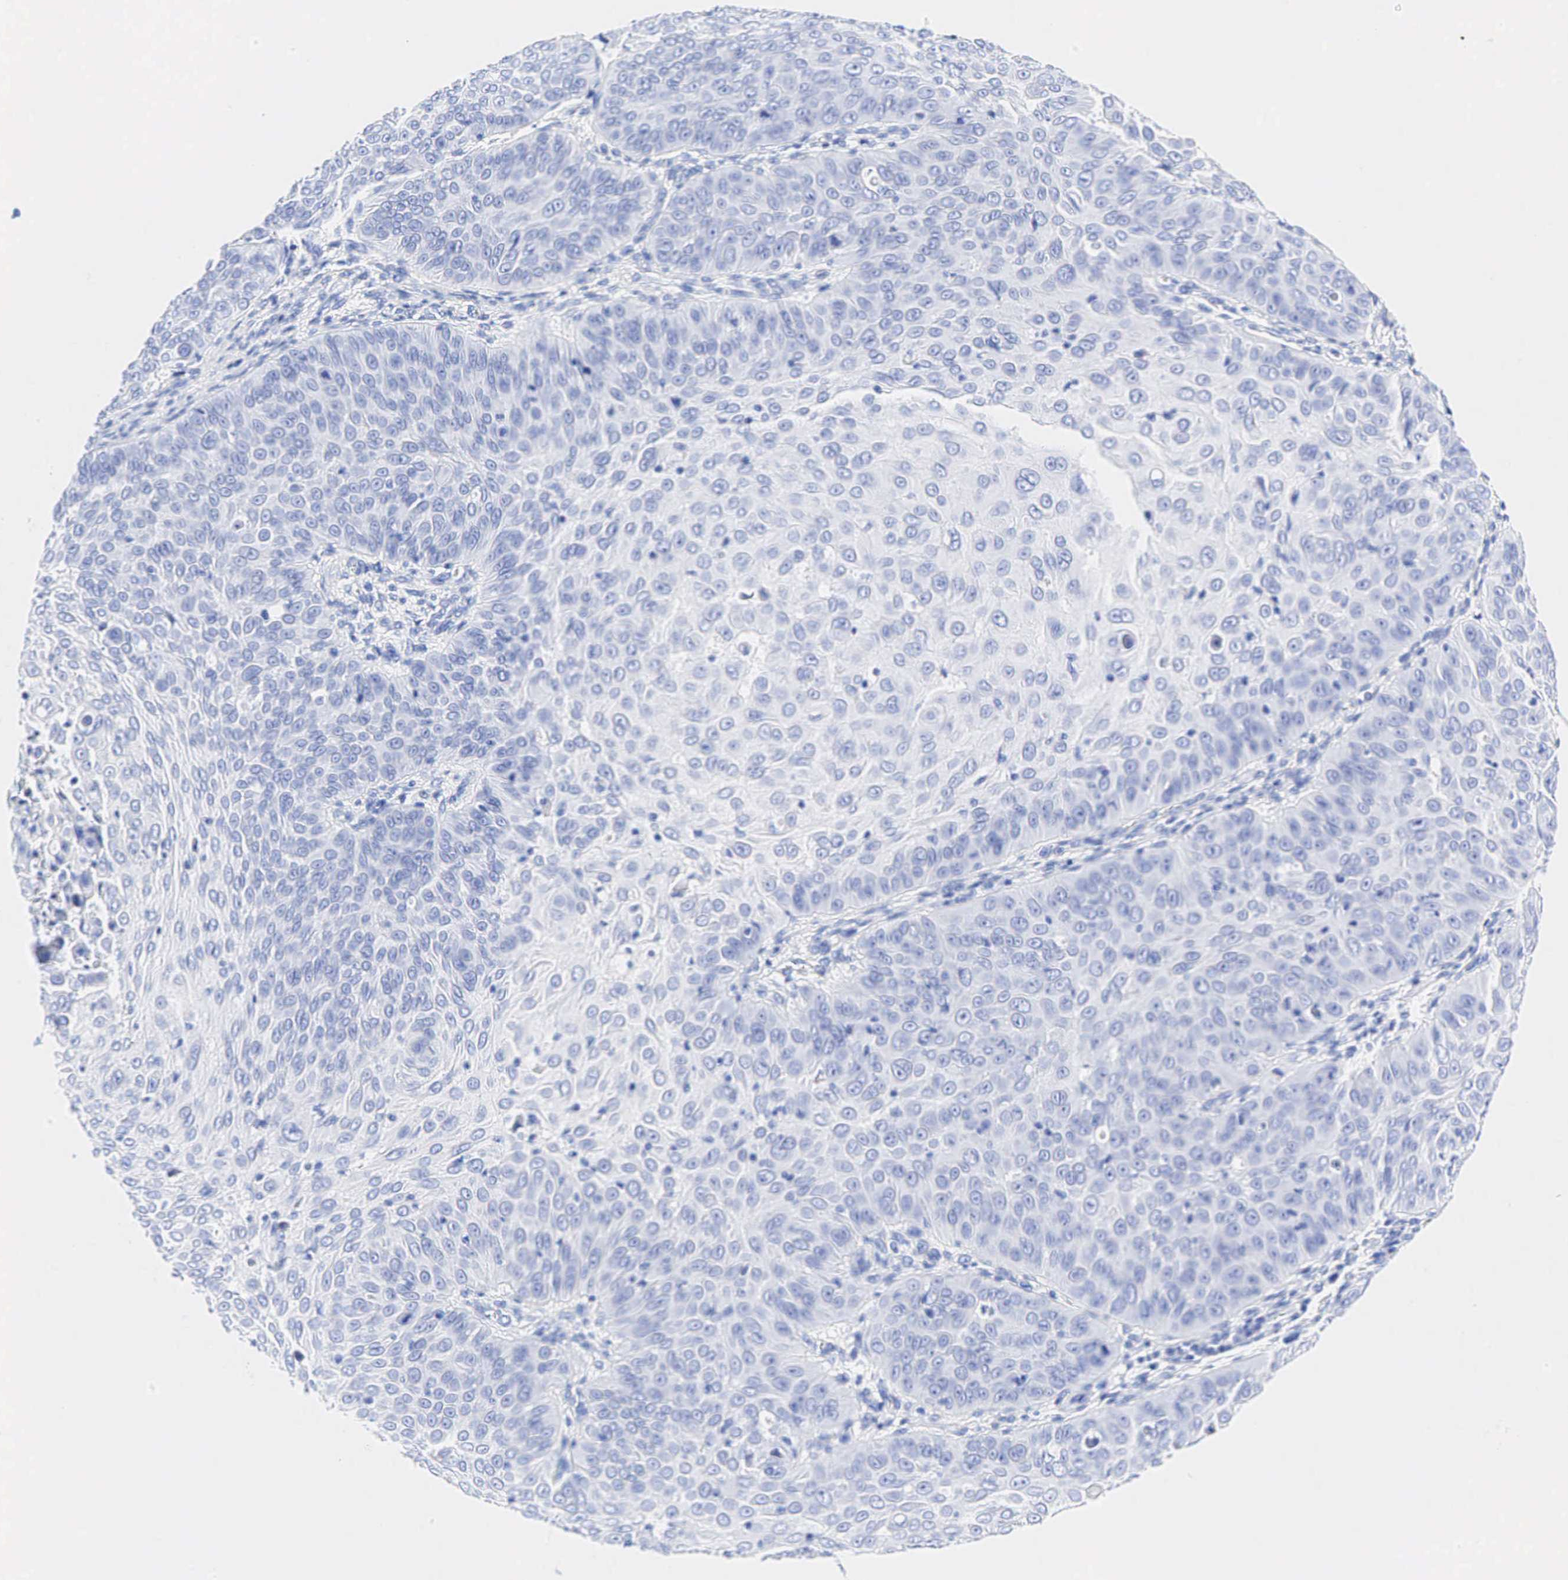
{"staining": {"intensity": "negative", "quantity": "none", "location": "none"}, "tissue": "skin cancer", "cell_type": "Tumor cells", "image_type": "cancer", "snomed": [{"axis": "morphology", "description": "Squamous cell carcinoma, NOS"}, {"axis": "topography", "description": "Skin"}], "caption": "IHC histopathology image of skin cancer (squamous cell carcinoma) stained for a protein (brown), which displays no staining in tumor cells.", "gene": "ESR1", "patient": {"sex": "male", "age": 82}}